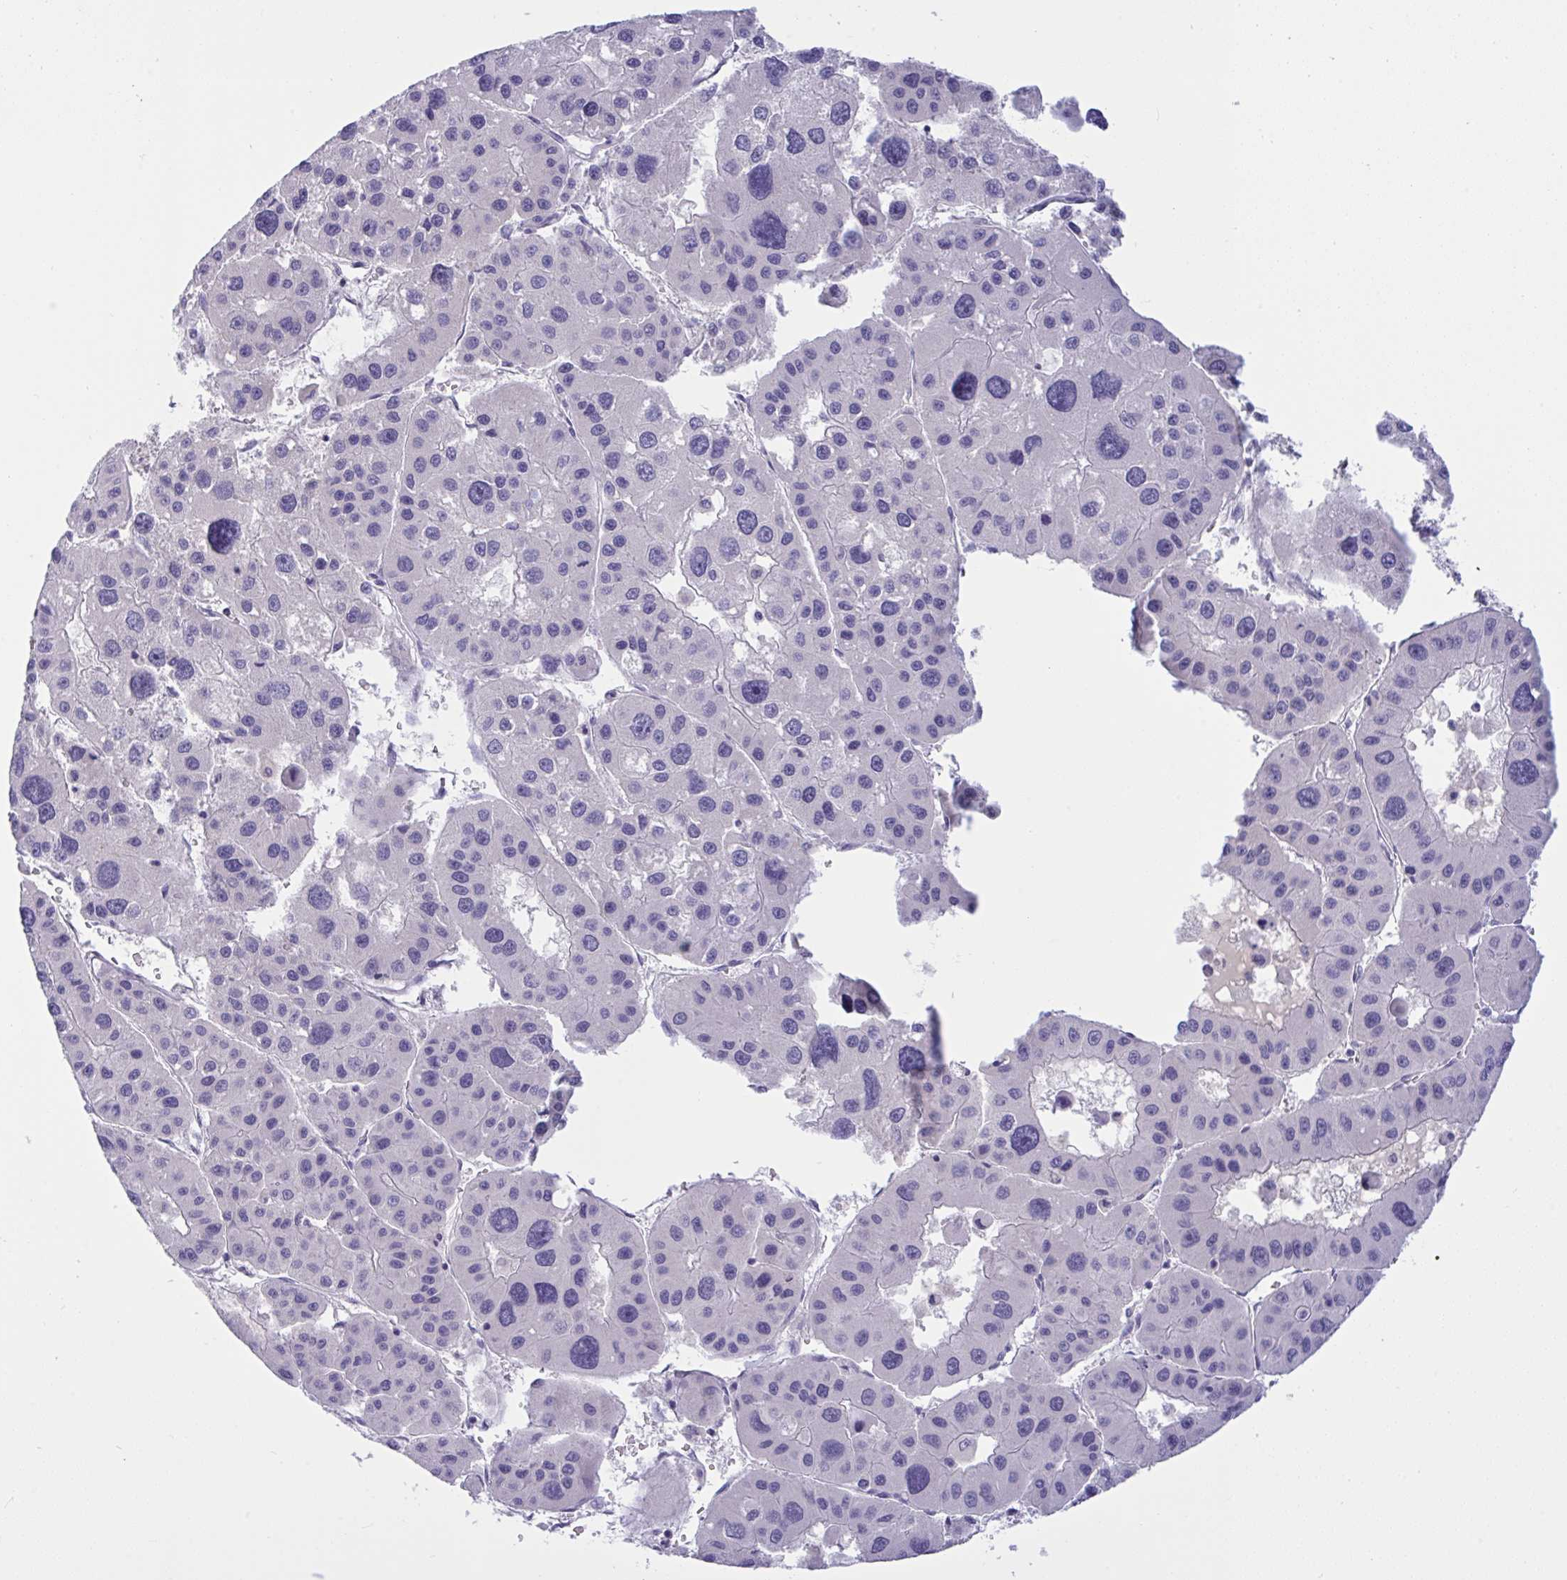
{"staining": {"intensity": "negative", "quantity": "none", "location": "none"}, "tissue": "liver cancer", "cell_type": "Tumor cells", "image_type": "cancer", "snomed": [{"axis": "morphology", "description": "Carcinoma, Hepatocellular, NOS"}, {"axis": "topography", "description": "Liver"}], "caption": "DAB immunohistochemical staining of liver cancer (hepatocellular carcinoma) demonstrates no significant expression in tumor cells.", "gene": "TMEM41A", "patient": {"sex": "male", "age": 73}}